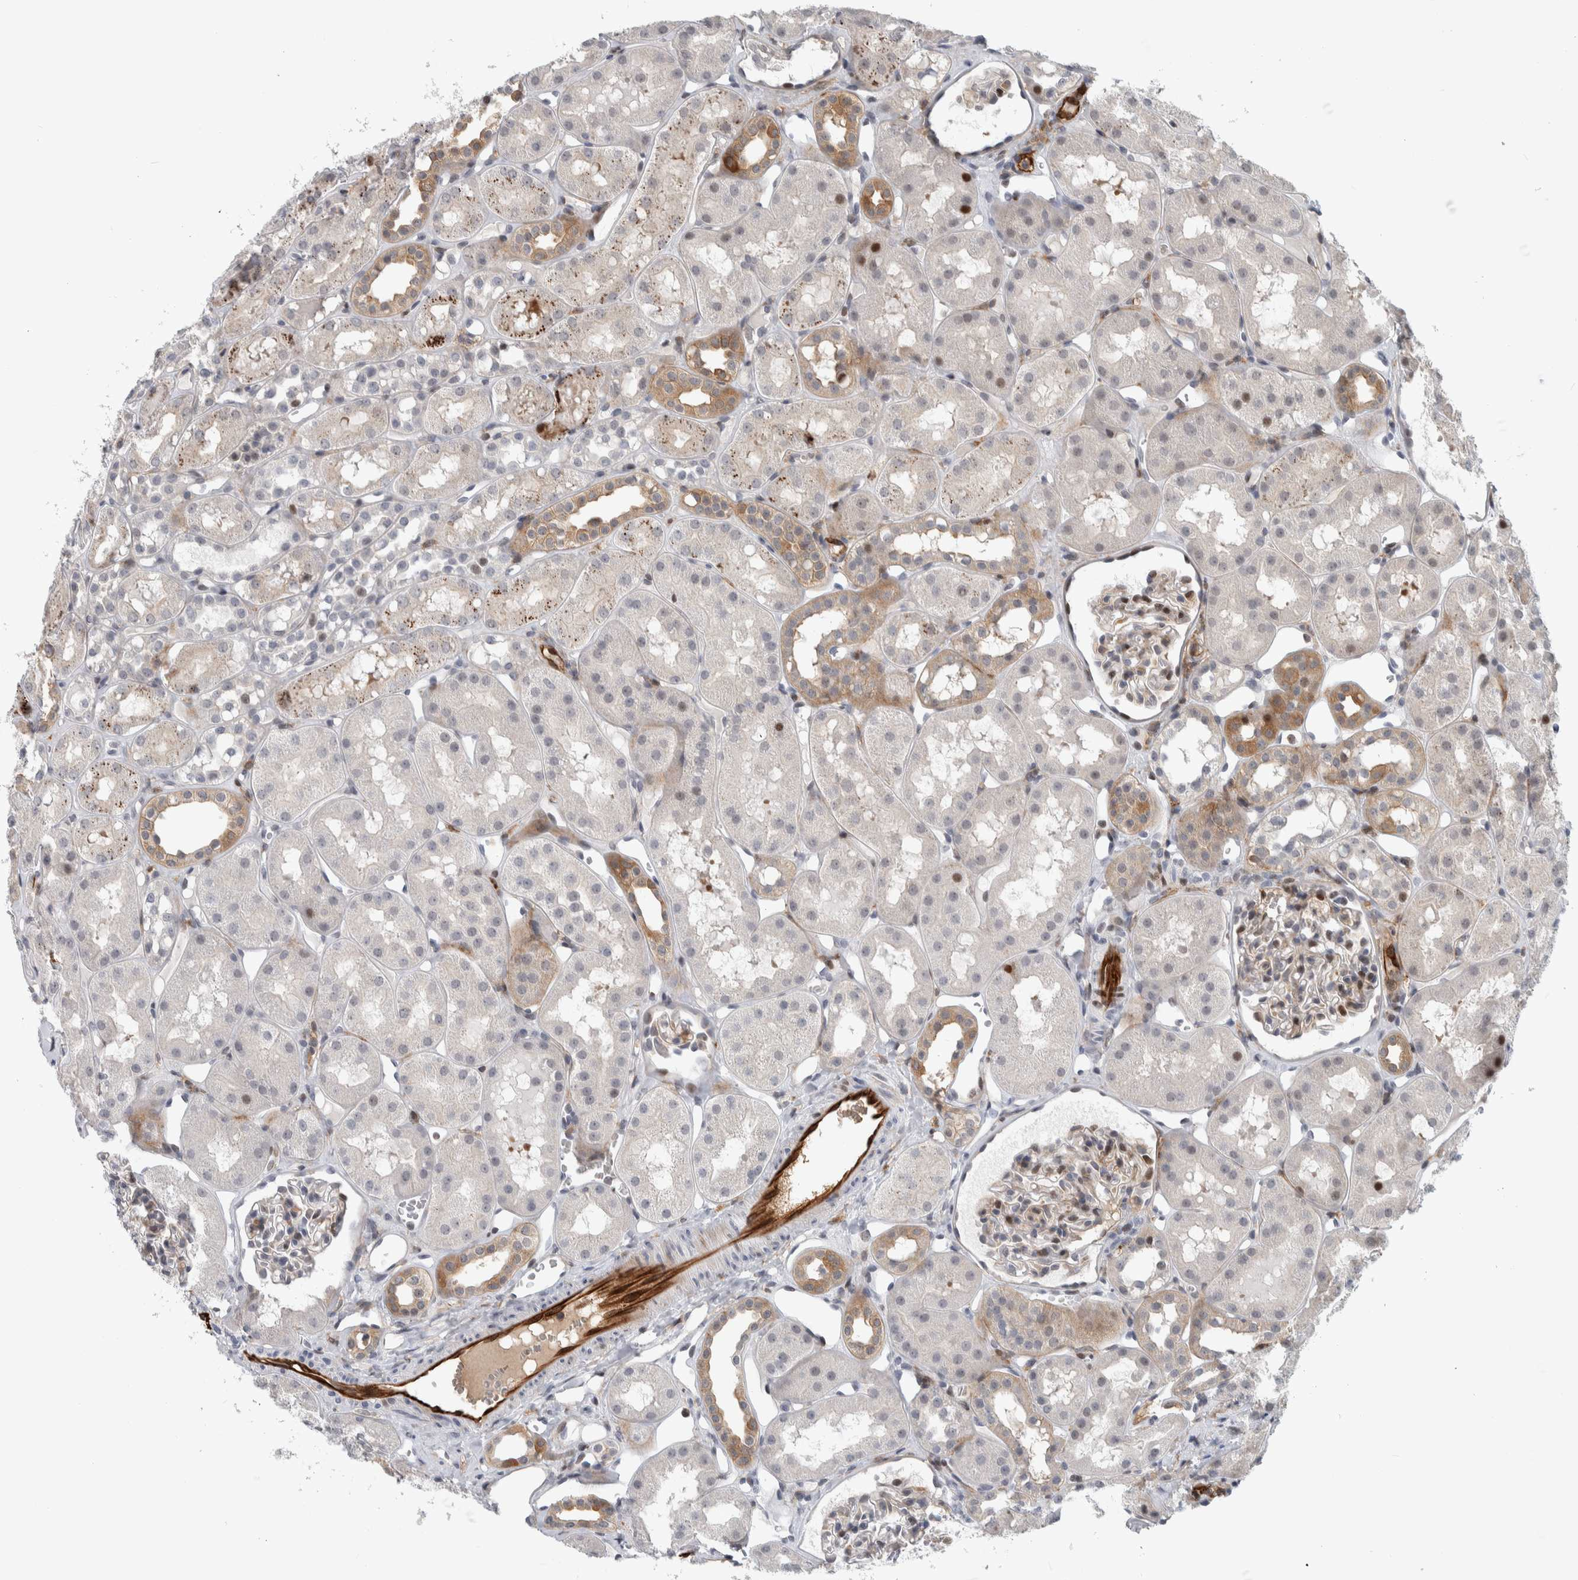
{"staining": {"intensity": "moderate", "quantity": "<25%", "location": "nuclear"}, "tissue": "kidney", "cell_type": "Cells in glomeruli", "image_type": "normal", "snomed": [{"axis": "morphology", "description": "Normal tissue, NOS"}, {"axis": "topography", "description": "Kidney"}], "caption": "Immunohistochemistry photomicrograph of normal human kidney stained for a protein (brown), which reveals low levels of moderate nuclear positivity in about <25% of cells in glomeruli.", "gene": "MSL1", "patient": {"sex": "male", "age": 16}}